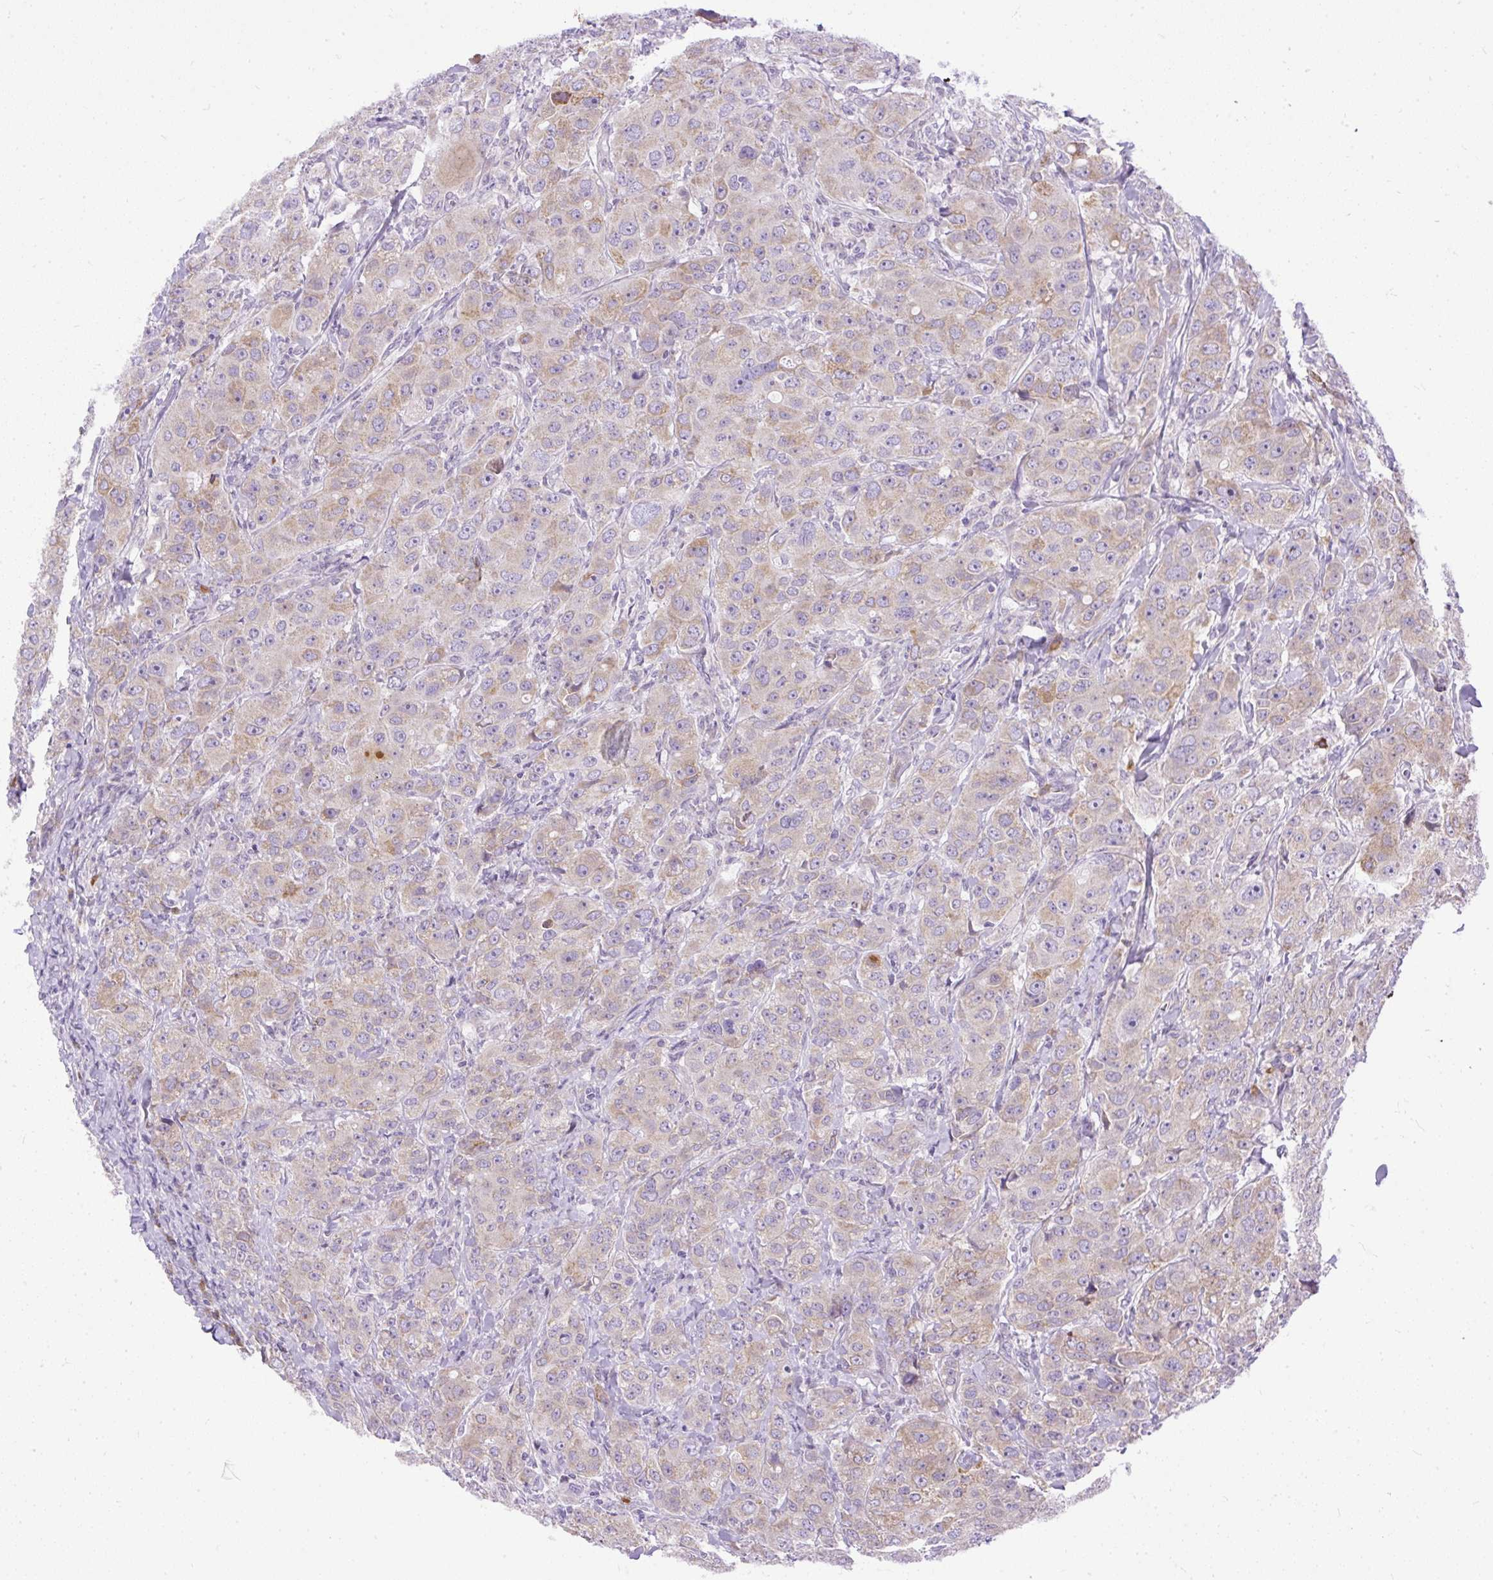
{"staining": {"intensity": "weak", "quantity": ">75%", "location": "cytoplasmic/membranous"}, "tissue": "breast cancer", "cell_type": "Tumor cells", "image_type": "cancer", "snomed": [{"axis": "morphology", "description": "Duct carcinoma"}, {"axis": "topography", "description": "Breast"}], "caption": "There is low levels of weak cytoplasmic/membranous positivity in tumor cells of intraductal carcinoma (breast), as demonstrated by immunohistochemical staining (brown color).", "gene": "SYBU", "patient": {"sex": "female", "age": 43}}